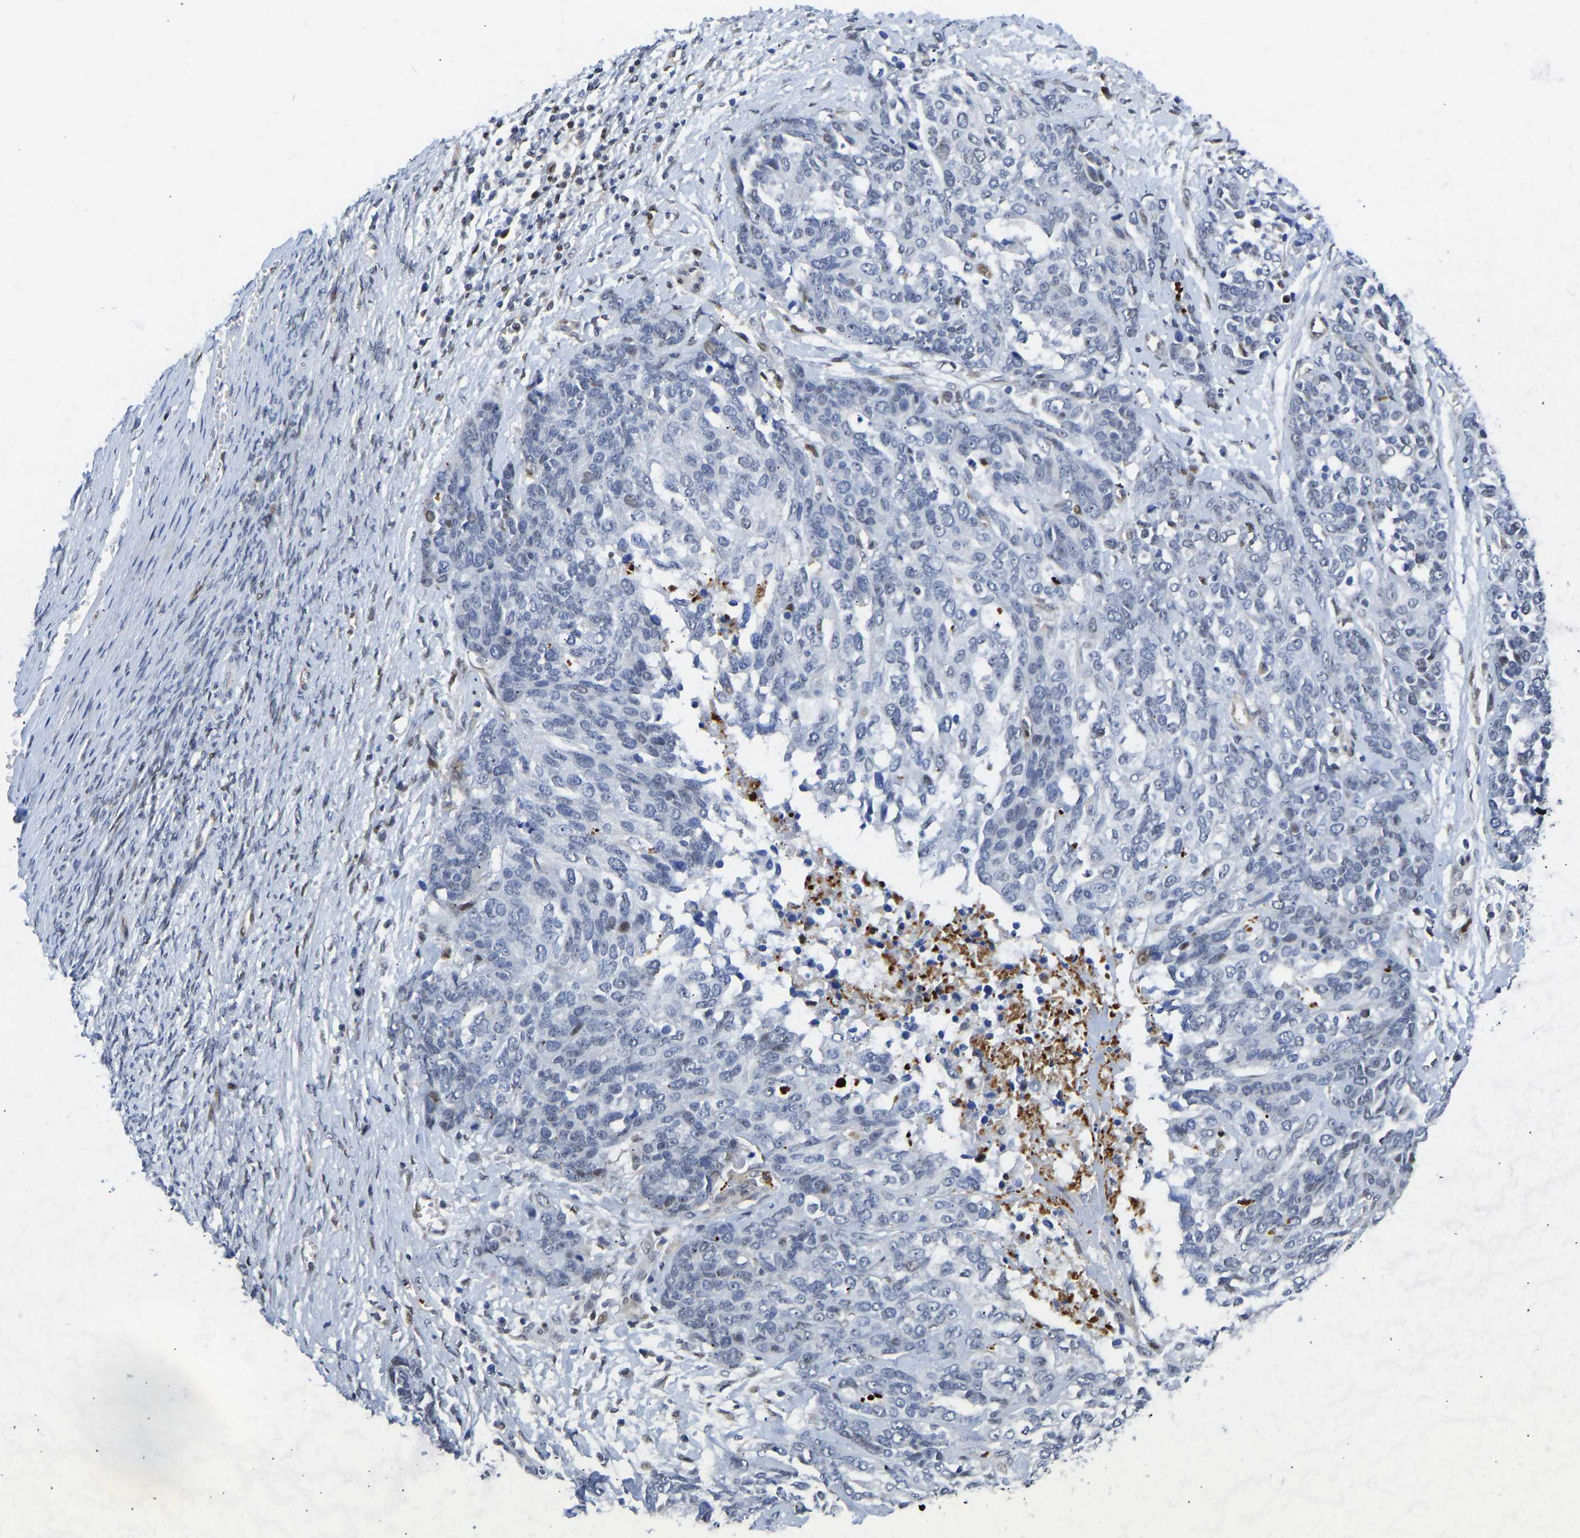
{"staining": {"intensity": "negative", "quantity": "none", "location": "none"}, "tissue": "ovarian cancer", "cell_type": "Tumor cells", "image_type": "cancer", "snomed": [{"axis": "morphology", "description": "Cystadenocarcinoma, serous, NOS"}, {"axis": "topography", "description": "Ovary"}], "caption": "Immunohistochemistry histopathology image of neoplastic tissue: serous cystadenocarcinoma (ovarian) stained with DAB (3,3'-diaminobenzidine) demonstrates no significant protein positivity in tumor cells. (Brightfield microscopy of DAB immunohistochemistry (IHC) at high magnification).", "gene": "HDAC5", "patient": {"sex": "female", "age": 44}}